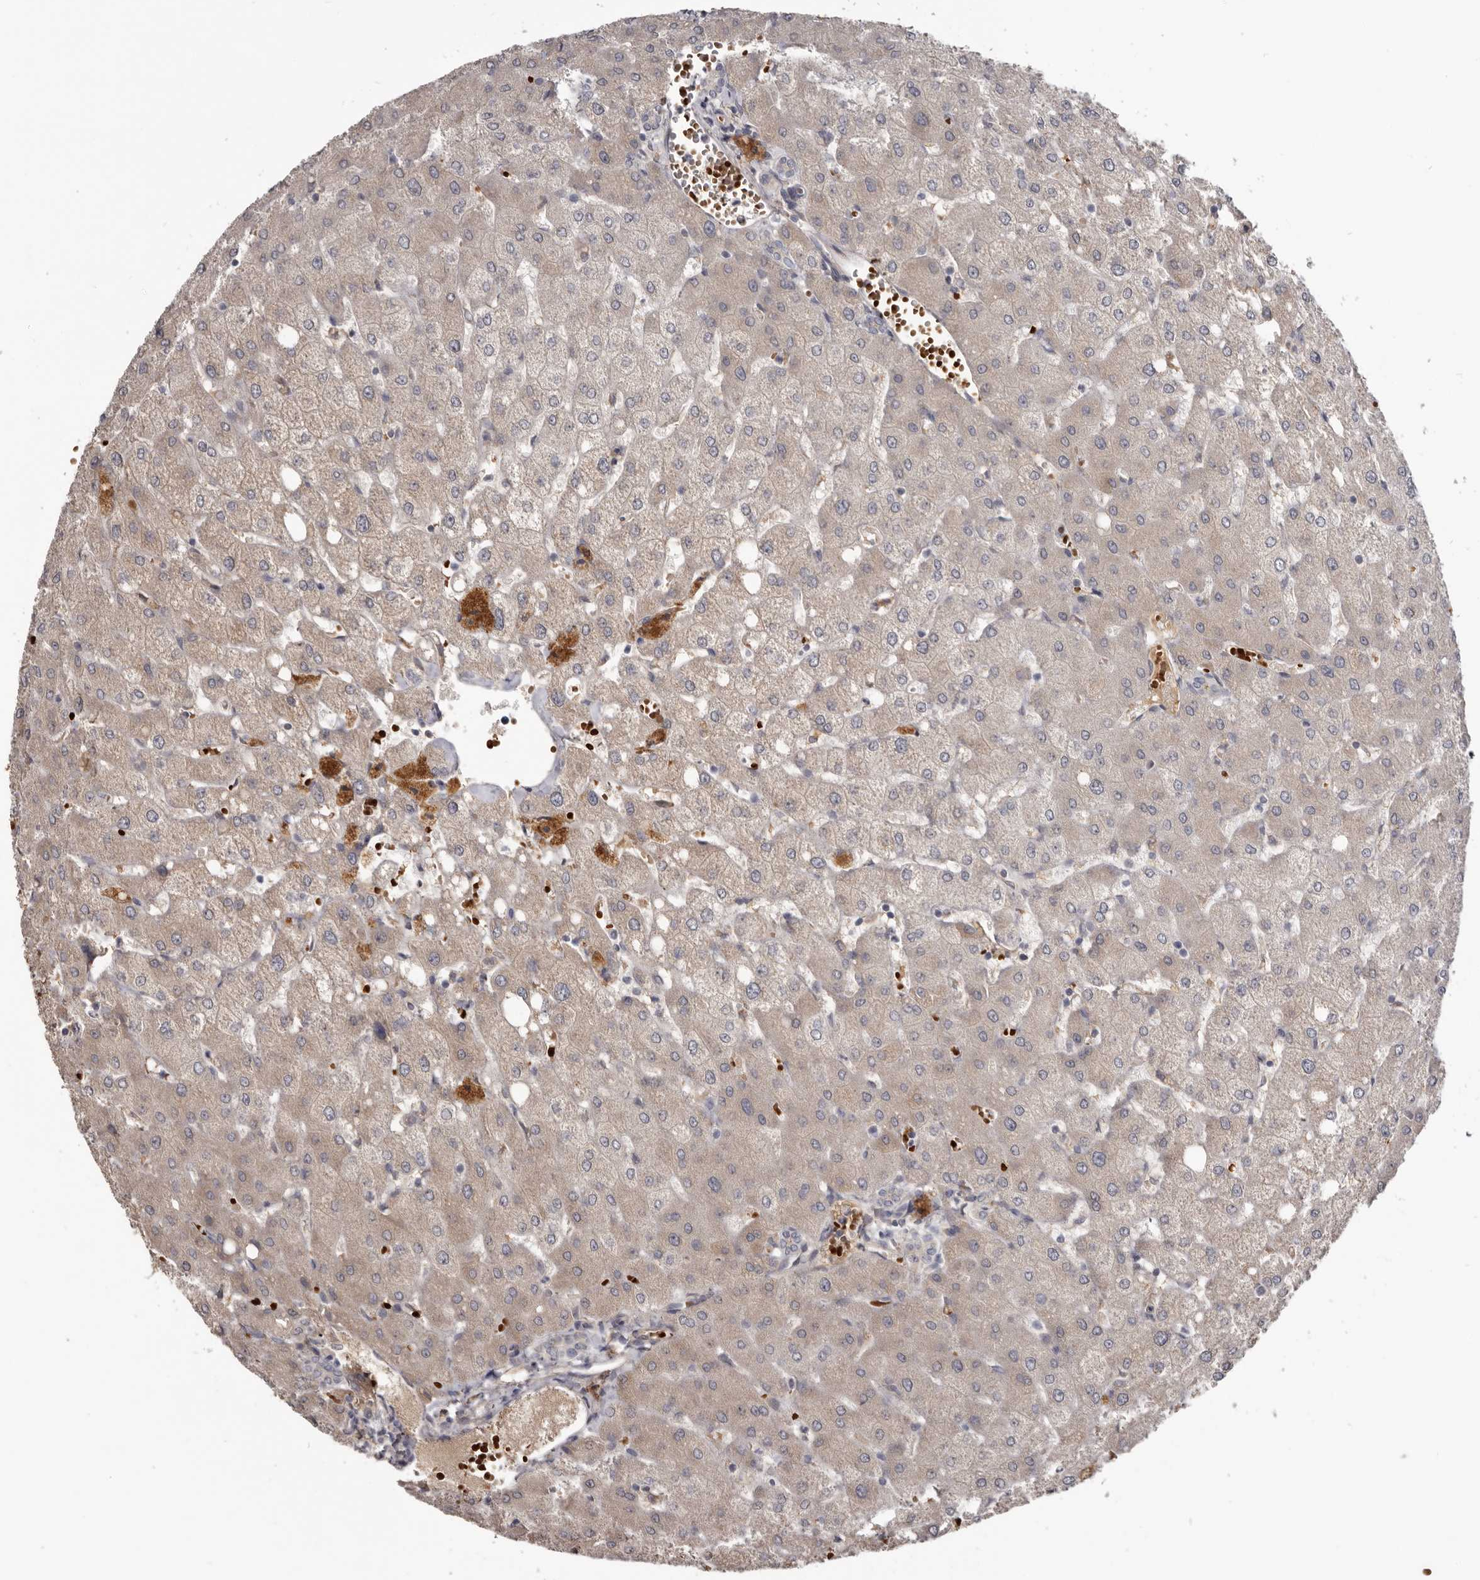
{"staining": {"intensity": "weak", "quantity": "<25%", "location": "cytoplasmic/membranous"}, "tissue": "liver", "cell_type": "Cholangiocytes", "image_type": "normal", "snomed": [{"axis": "morphology", "description": "Normal tissue, NOS"}, {"axis": "topography", "description": "Liver"}], "caption": "Normal liver was stained to show a protein in brown. There is no significant positivity in cholangiocytes. Brightfield microscopy of IHC stained with DAB (brown) and hematoxylin (blue), captured at high magnification.", "gene": "NENF", "patient": {"sex": "female", "age": 54}}